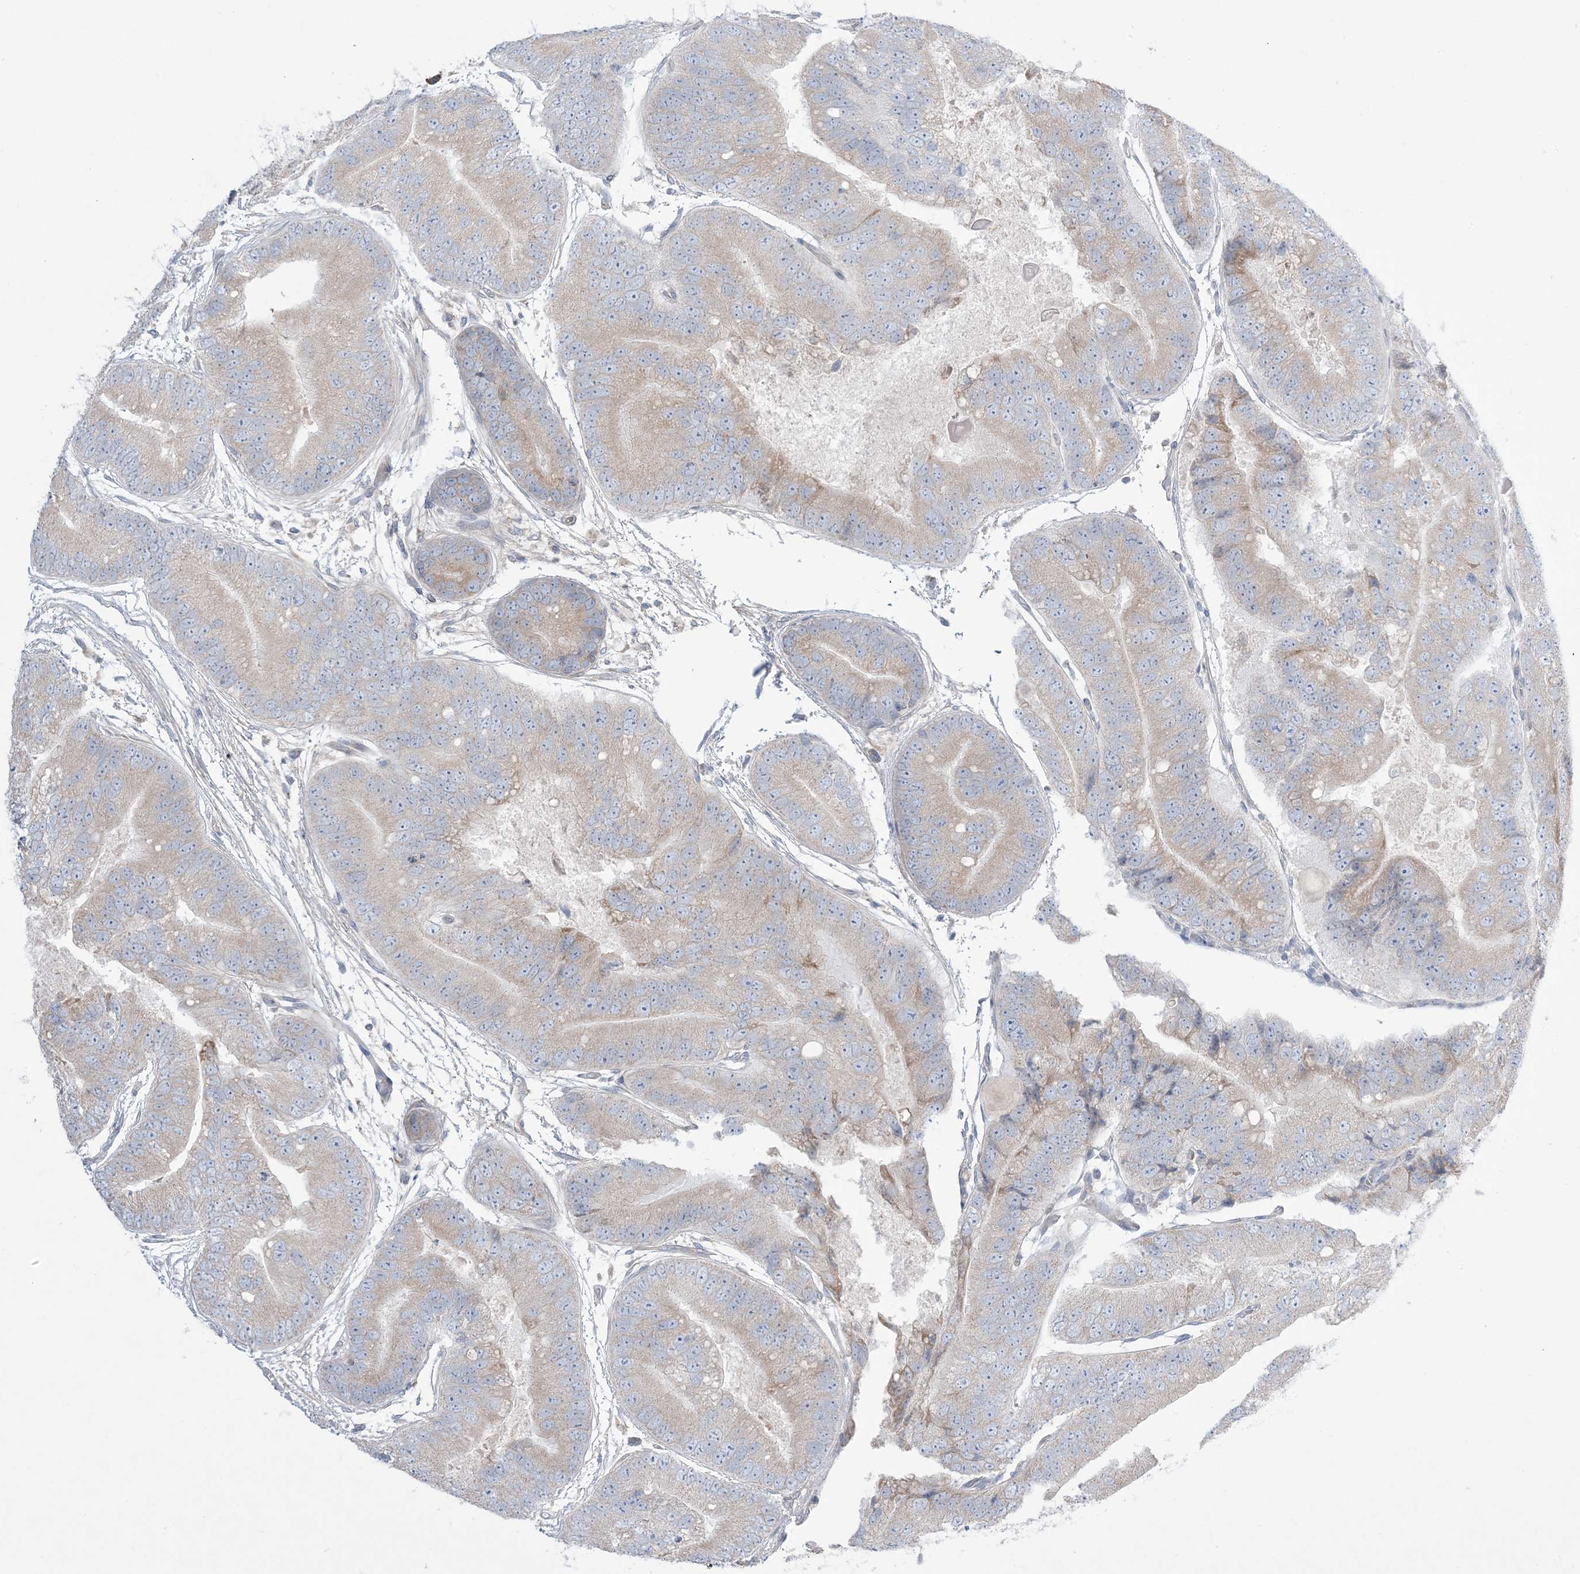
{"staining": {"intensity": "weak", "quantity": "25%-75%", "location": "cytoplasmic/membranous"}, "tissue": "prostate cancer", "cell_type": "Tumor cells", "image_type": "cancer", "snomed": [{"axis": "morphology", "description": "Adenocarcinoma, High grade"}, {"axis": "topography", "description": "Prostate"}], "caption": "A brown stain shows weak cytoplasmic/membranous positivity of a protein in human prostate high-grade adenocarcinoma tumor cells. (DAB (3,3'-diaminobenzidine) IHC, brown staining for protein, blue staining for nuclei).", "gene": "MMGT1", "patient": {"sex": "male", "age": 70}}